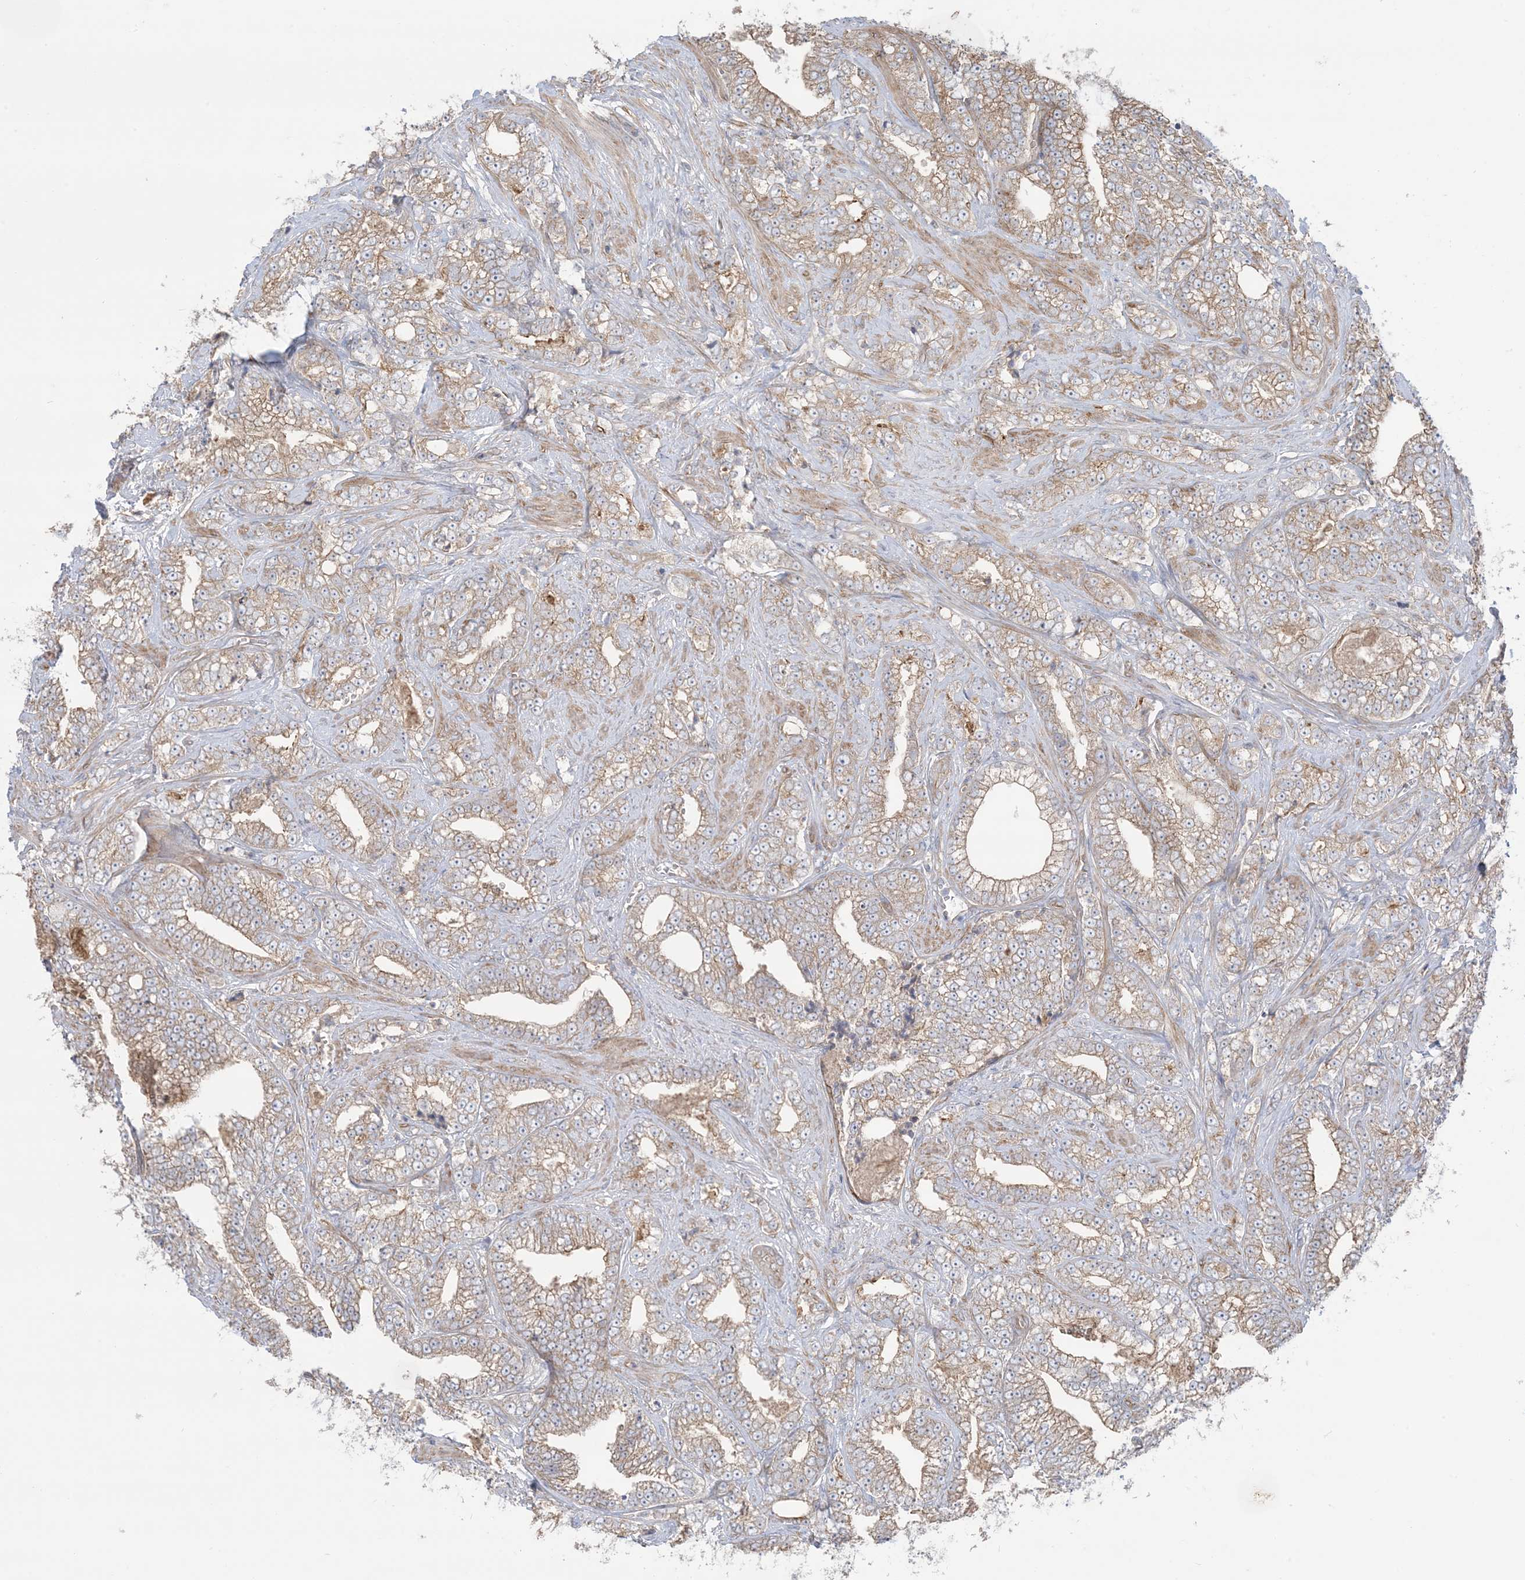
{"staining": {"intensity": "moderate", "quantity": ">75%", "location": "cytoplasmic/membranous"}, "tissue": "prostate cancer", "cell_type": "Tumor cells", "image_type": "cancer", "snomed": [{"axis": "morphology", "description": "Adenocarcinoma, High grade"}, {"axis": "topography", "description": "Prostate and seminal vesicle, NOS"}], "caption": "Moderate cytoplasmic/membranous positivity for a protein is appreciated in approximately >75% of tumor cells of prostate cancer (high-grade adenocarcinoma) using immunohistochemistry (IHC).", "gene": "CCNY", "patient": {"sex": "male", "age": 67}}